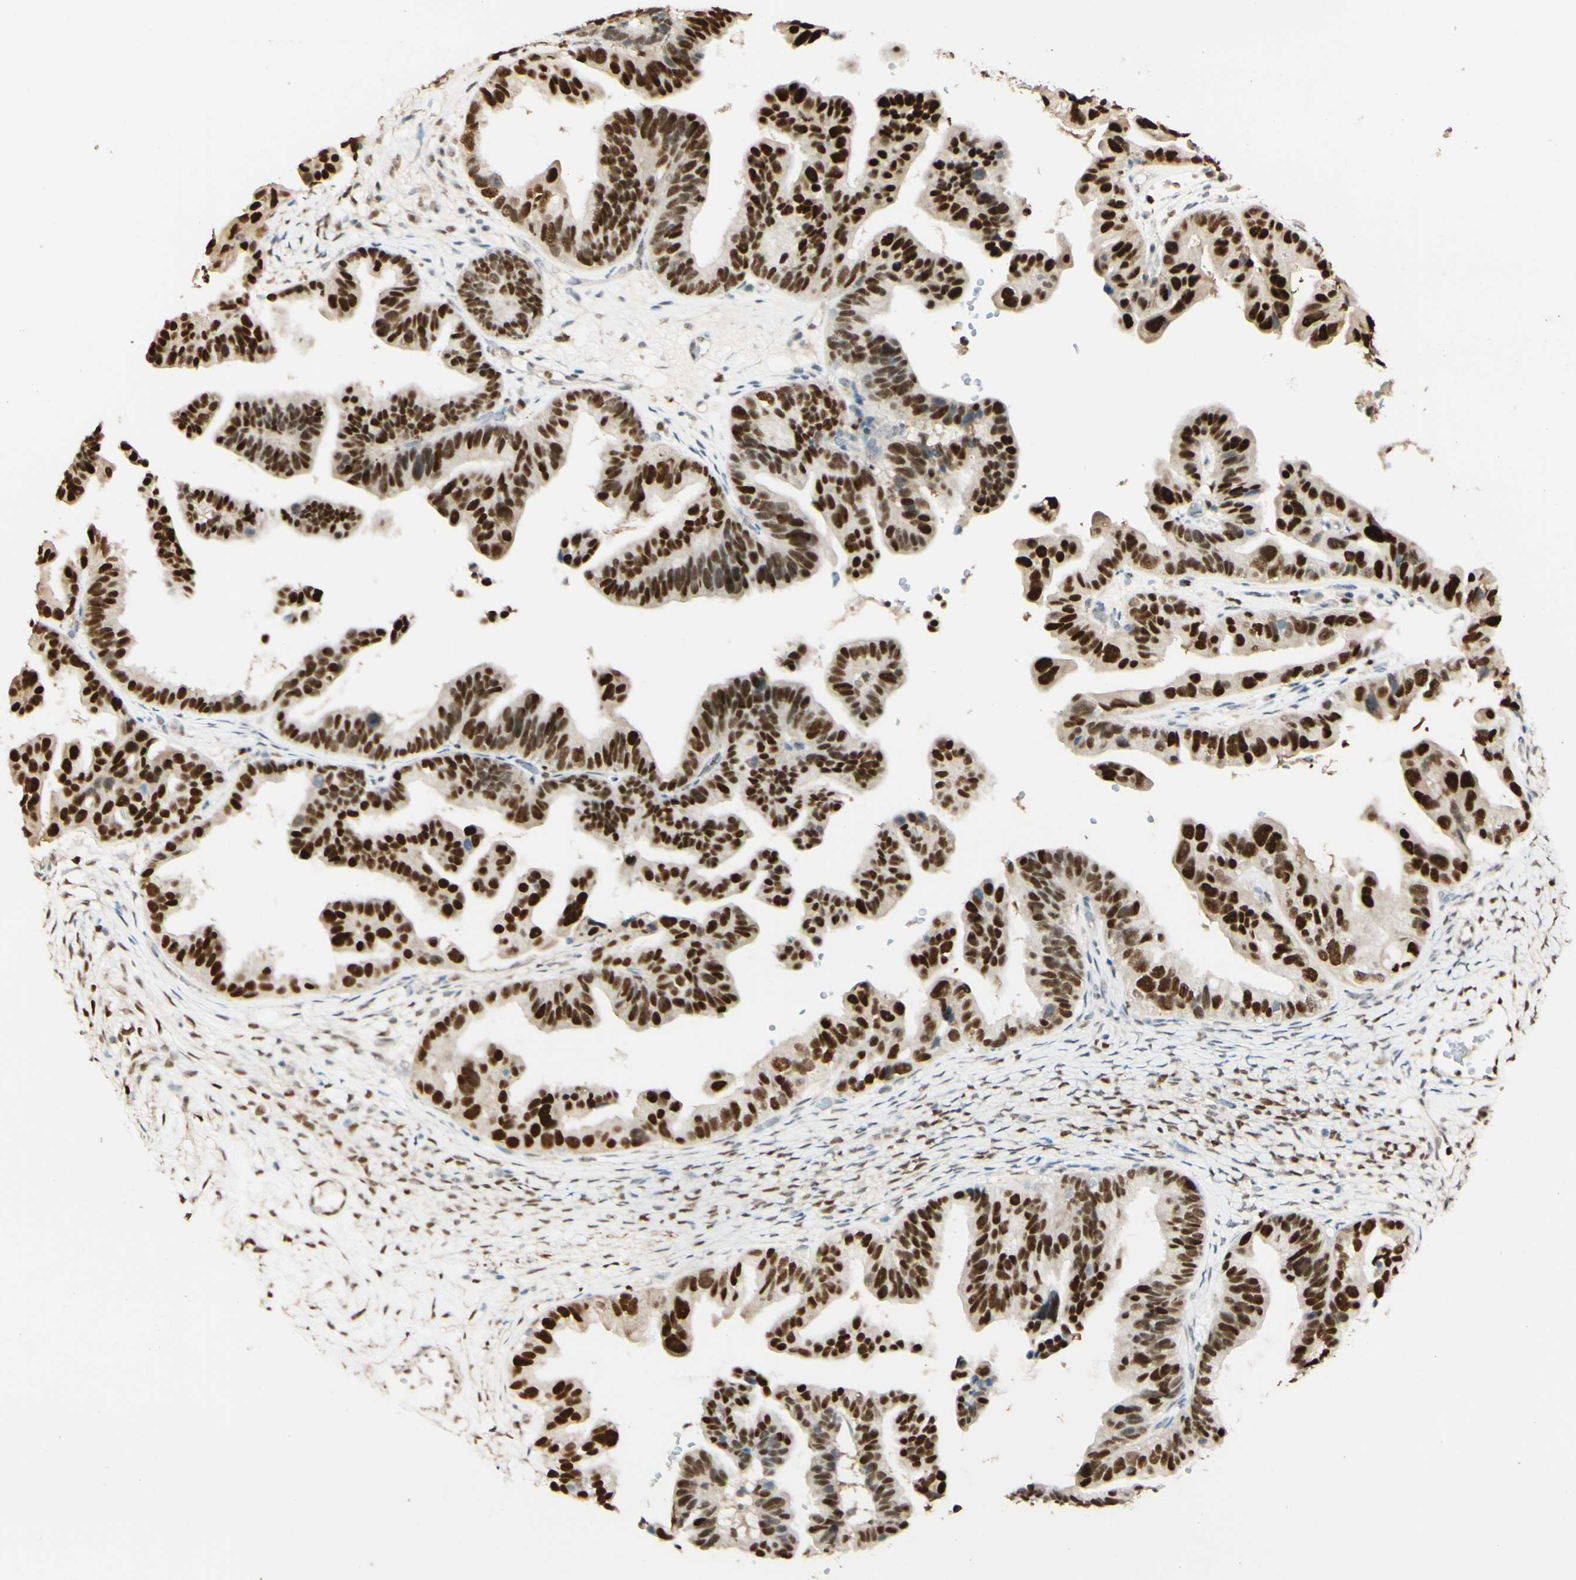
{"staining": {"intensity": "strong", "quantity": ">75%", "location": "nuclear"}, "tissue": "ovarian cancer", "cell_type": "Tumor cells", "image_type": "cancer", "snomed": [{"axis": "morphology", "description": "Cystadenocarcinoma, serous, NOS"}, {"axis": "topography", "description": "Ovary"}], "caption": "Protein expression analysis of ovarian cancer (serous cystadenocarcinoma) shows strong nuclear staining in about >75% of tumor cells.", "gene": "MAP3K4", "patient": {"sex": "female", "age": 56}}